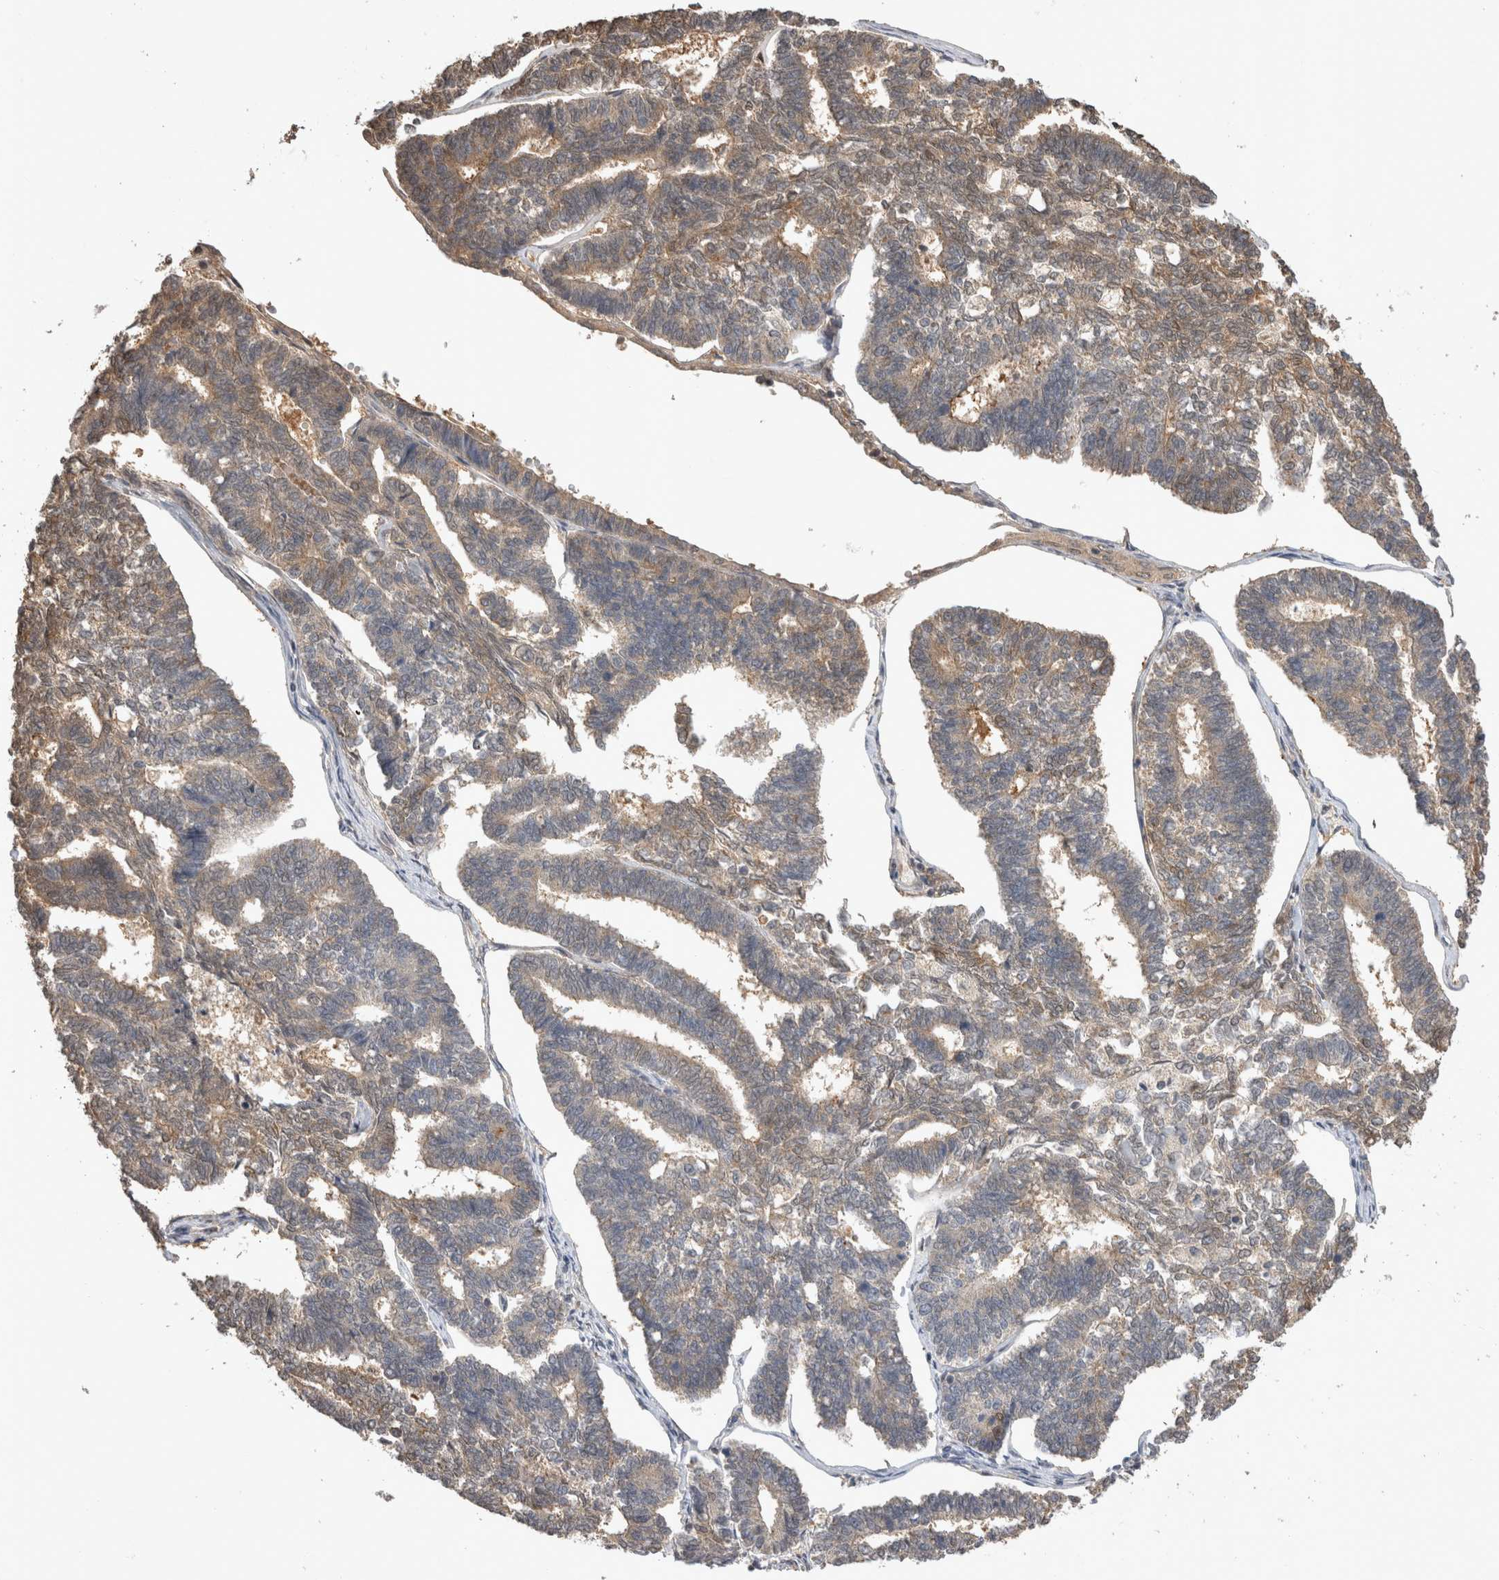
{"staining": {"intensity": "weak", "quantity": "25%-75%", "location": "cytoplasmic/membranous"}, "tissue": "endometrial cancer", "cell_type": "Tumor cells", "image_type": "cancer", "snomed": [{"axis": "morphology", "description": "Adenocarcinoma, NOS"}, {"axis": "topography", "description": "Endometrium"}], "caption": "A histopathology image of human adenocarcinoma (endometrial) stained for a protein shows weak cytoplasmic/membranous brown staining in tumor cells. The staining was performed using DAB, with brown indicating positive protein expression. Nuclei are stained blue with hematoxylin.", "gene": "PREP", "patient": {"sex": "female", "age": 70}}